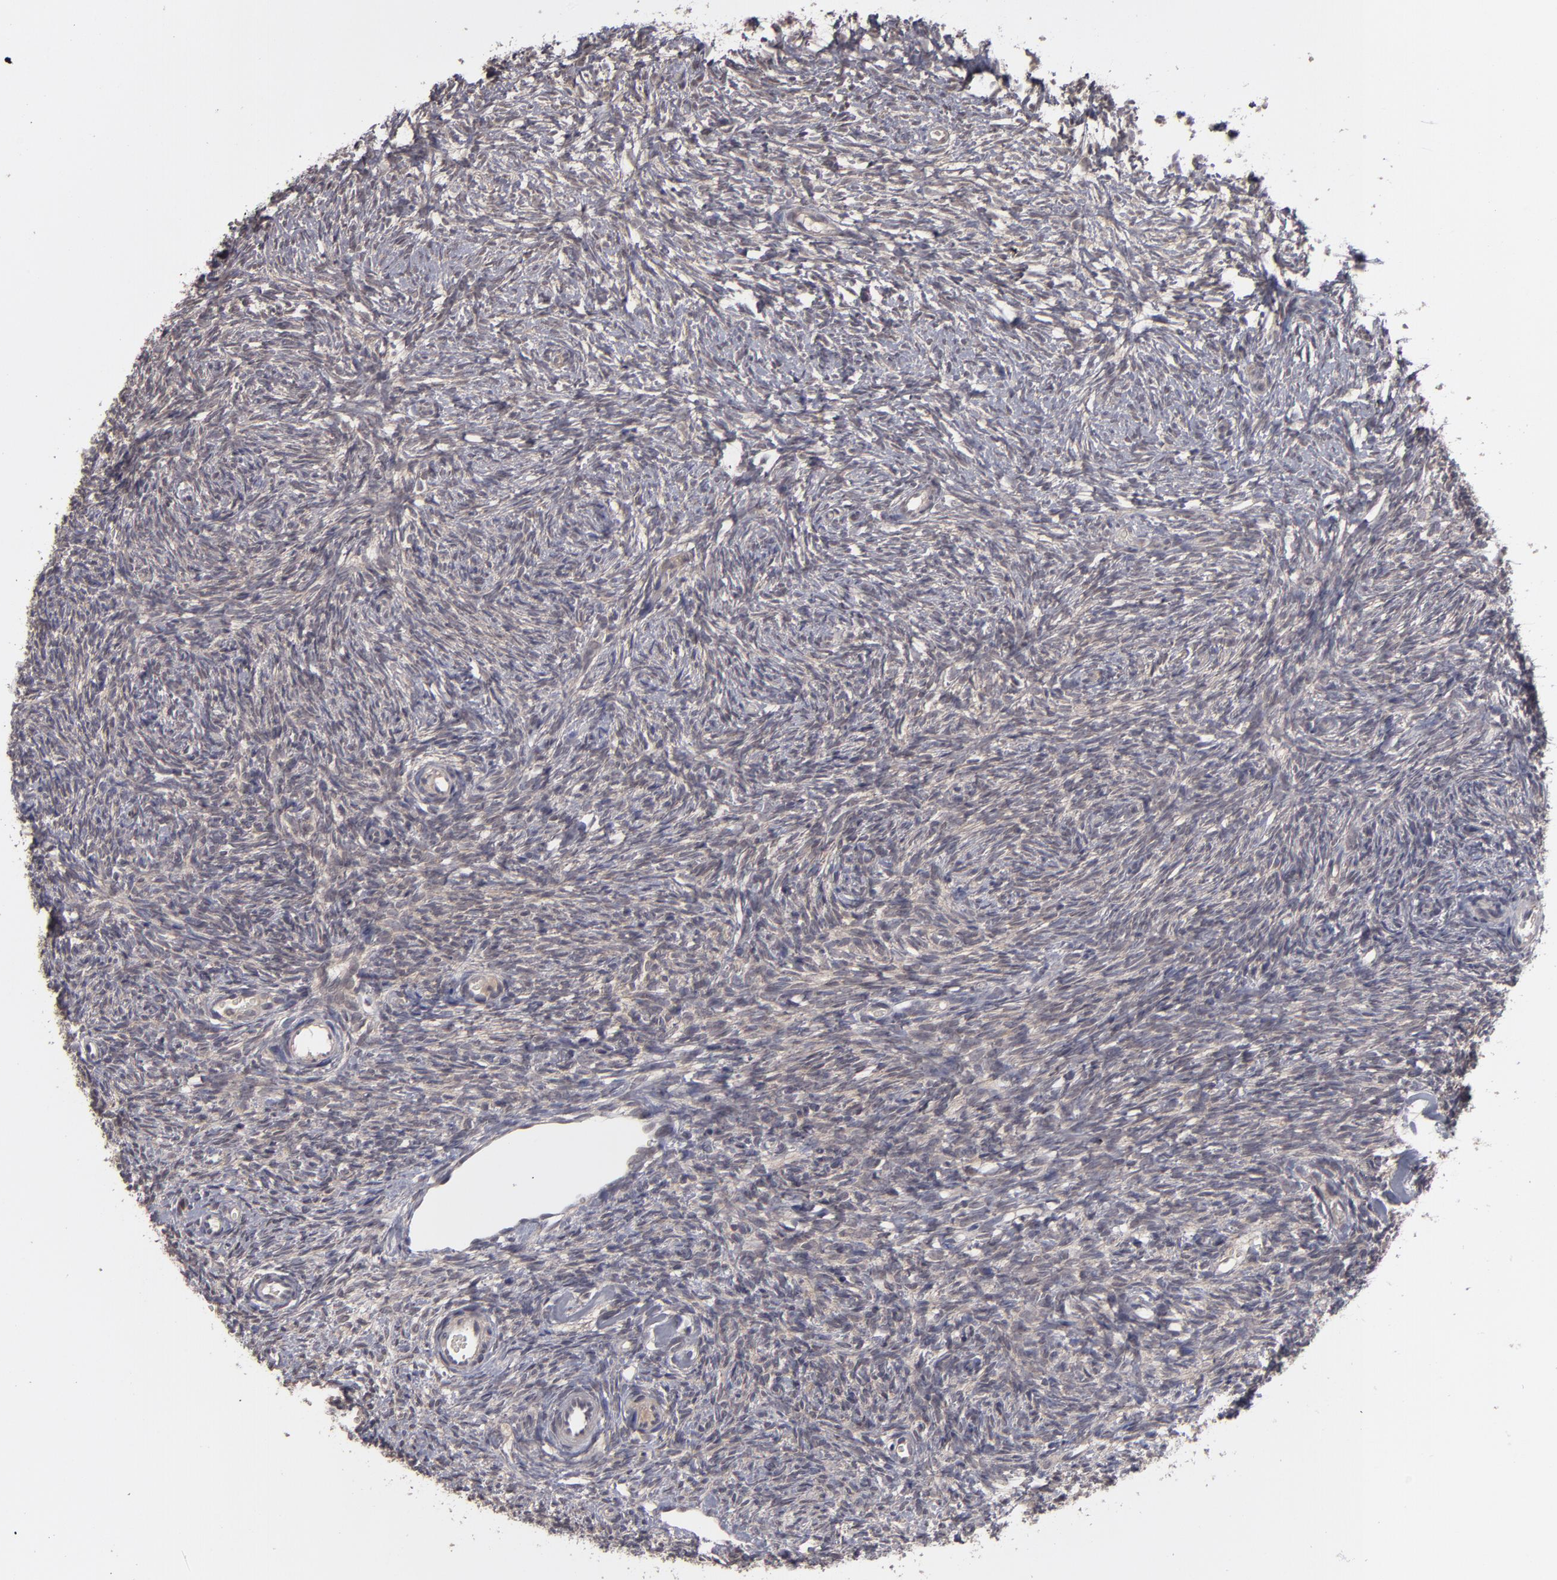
{"staining": {"intensity": "weak", "quantity": "25%-75%", "location": "cytoplasmic/membranous"}, "tissue": "ovary", "cell_type": "Ovarian stroma cells", "image_type": "normal", "snomed": [{"axis": "morphology", "description": "Normal tissue, NOS"}, {"axis": "topography", "description": "Ovary"}], "caption": "Immunohistochemical staining of benign ovary shows 25%-75% levels of weak cytoplasmic/membranous protein positivity in about 25%-75% of ovarian stroma cells. The staining is performed using DAB (3,3'-diaminobenzidine) brown chromogen to label protein expression. The nuclei are counter-stained blue using hematoxylin.", "gene": "TYMS", "patient": {"sex": "female", "age": 35}}